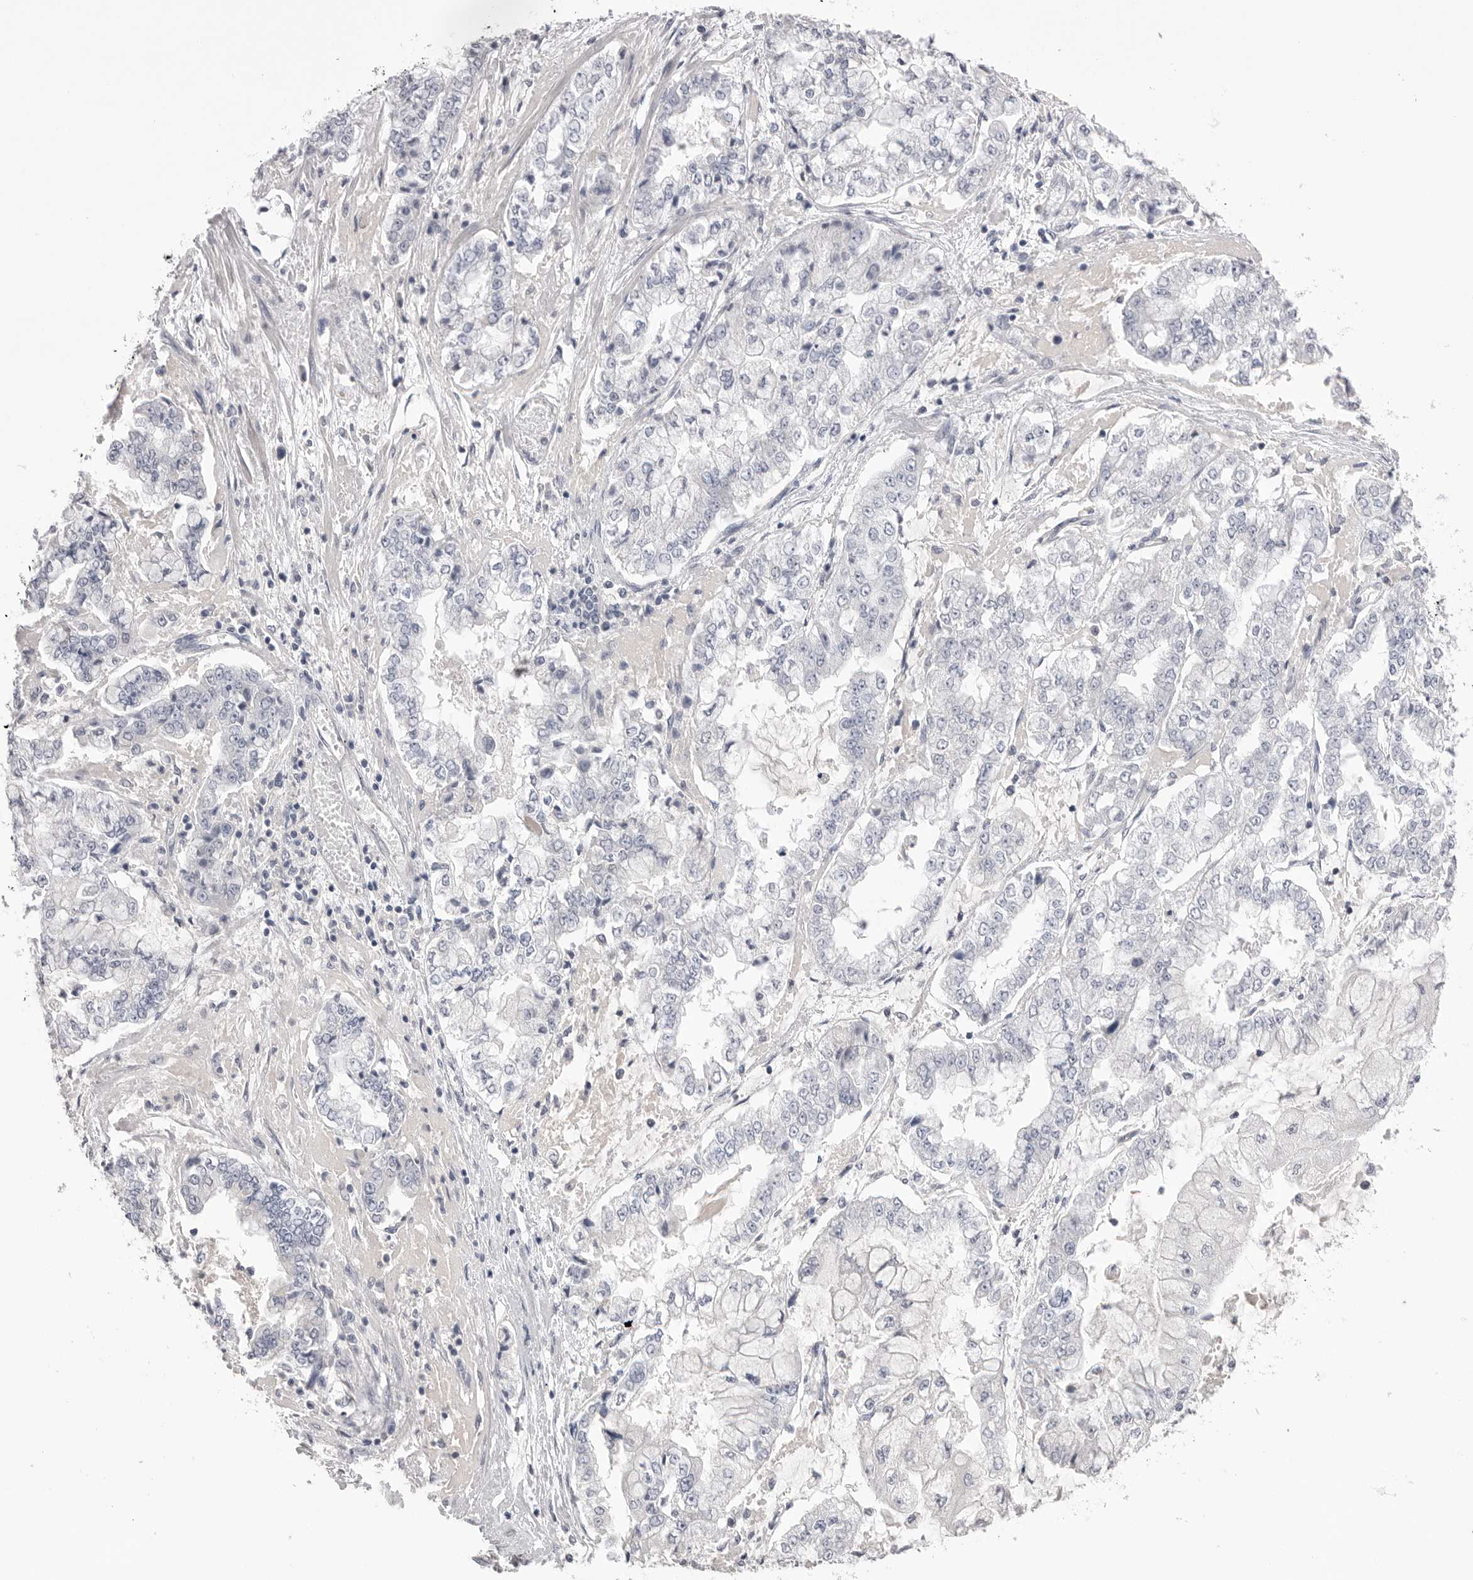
{"staining": {"intensity": "negative", "quantity": "none", "location": "none"}, "tissue": "stomach cancer", "cell_type": "Tumor cells", "image_type": "cancer", "snomed": [{"axis": "morphology", "description": "Adenocarcinoma, NOS"}, {"axis": "topography", "description": "Stomach"}], "caption": "IHC photomicrograph of human stomach adenocarcinoma stained for a protein (brown), which displays no positivity in tumor cells. (Immunohistochemistry, brightfield microscopy, high magnification).", "gene": "DLGAP3", "patient": {"sex": "male", "age": 76}}